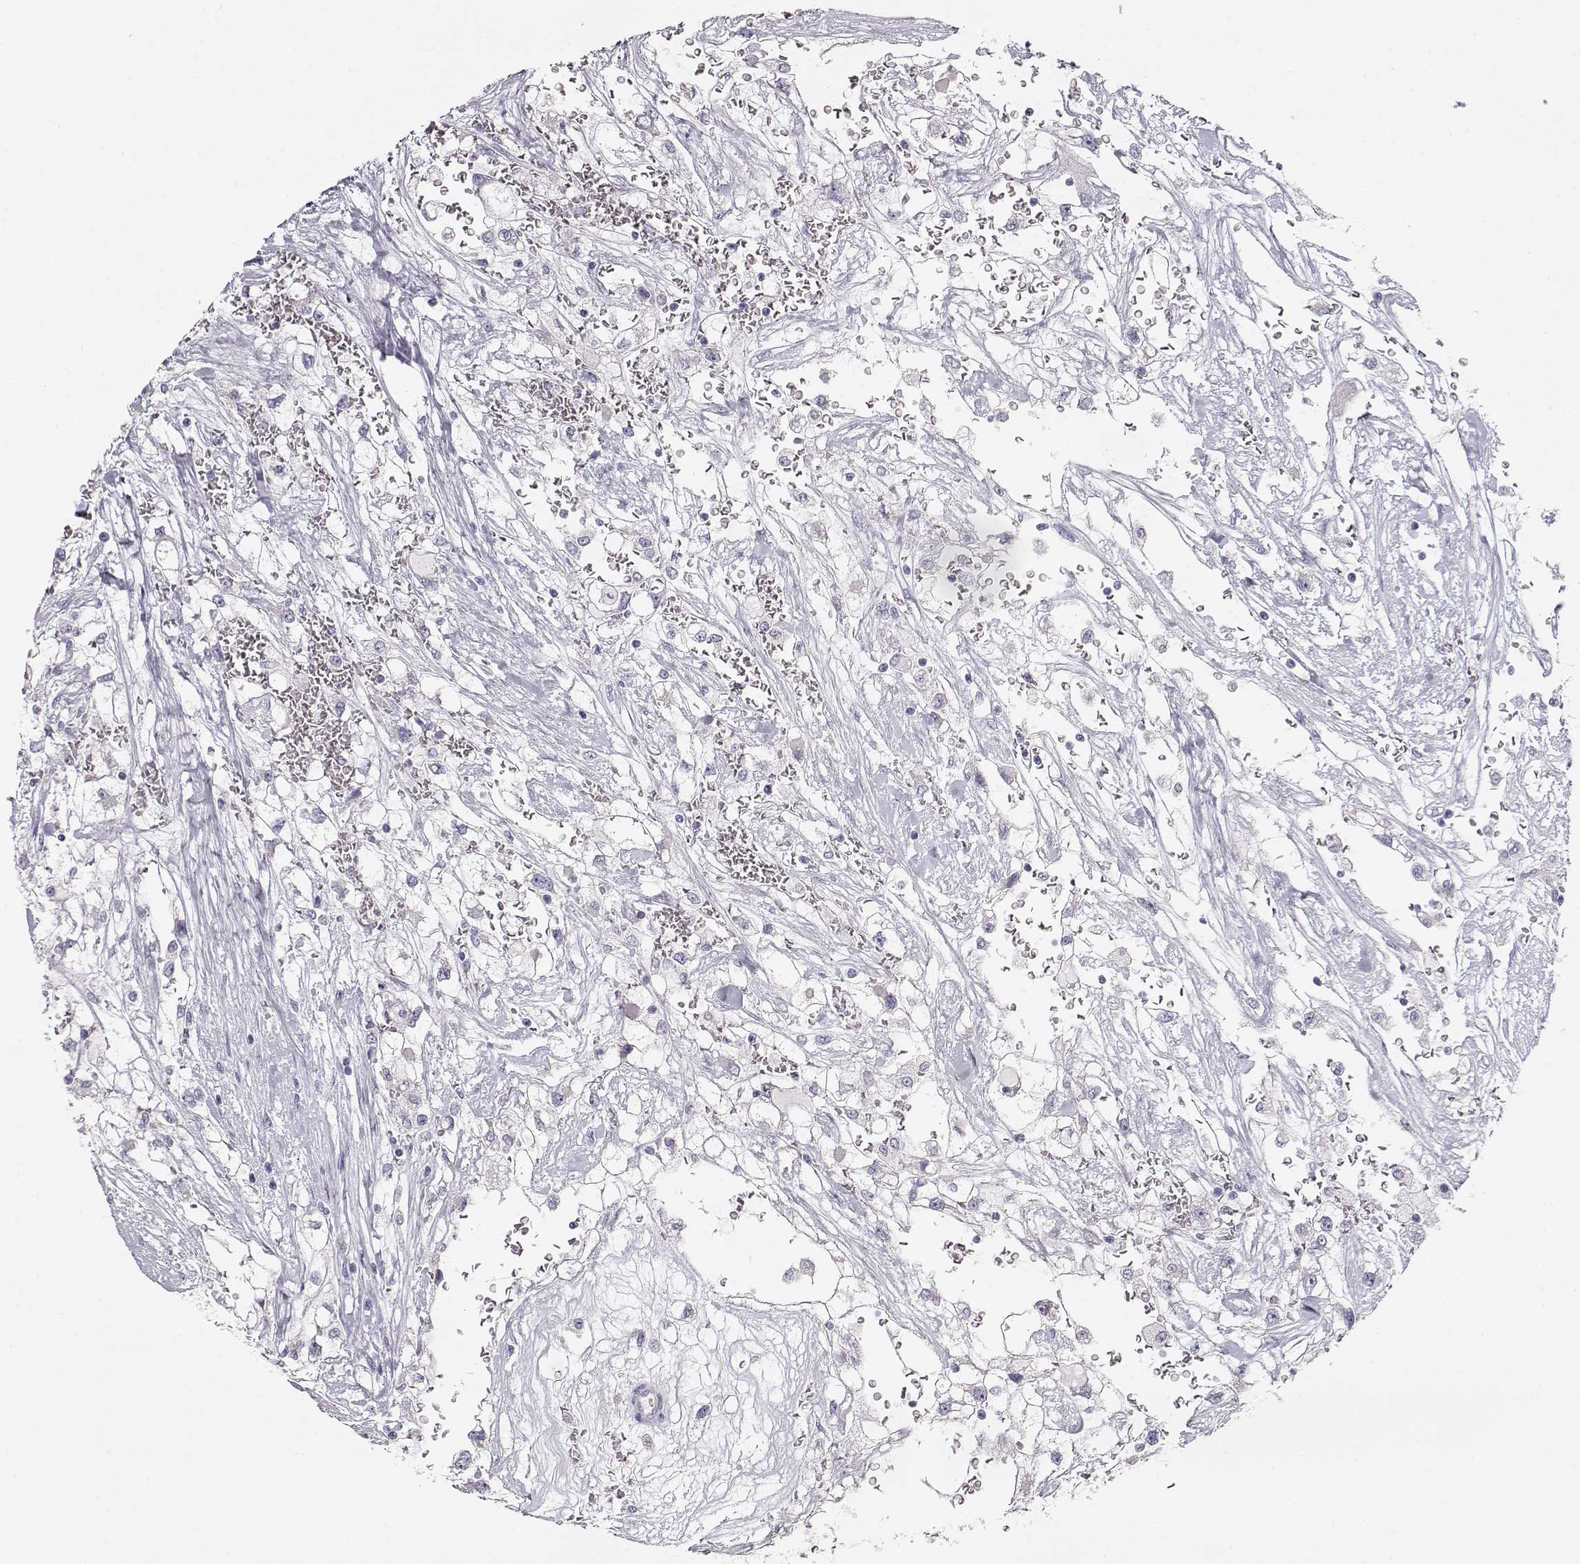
{"staining": {"intensity": "negative", "quantity": "none", "location": "none"}, "tissue": "renal cancer", "cell_type": "Tumor cells", "image_type": "cancer", "snomed": [{"axis": "morphology", "description": "Adenocarcinoma, NOS"}, {"axis": "topography", "description": "Kidney"}], "caption": "Immunohistochemistry (IHC) of adenocarcinoma (renal) exhibits no positivity in tumor cells.", "gene": "GLIPR1L2", "patient": {"sex": "male", "age": 59}}